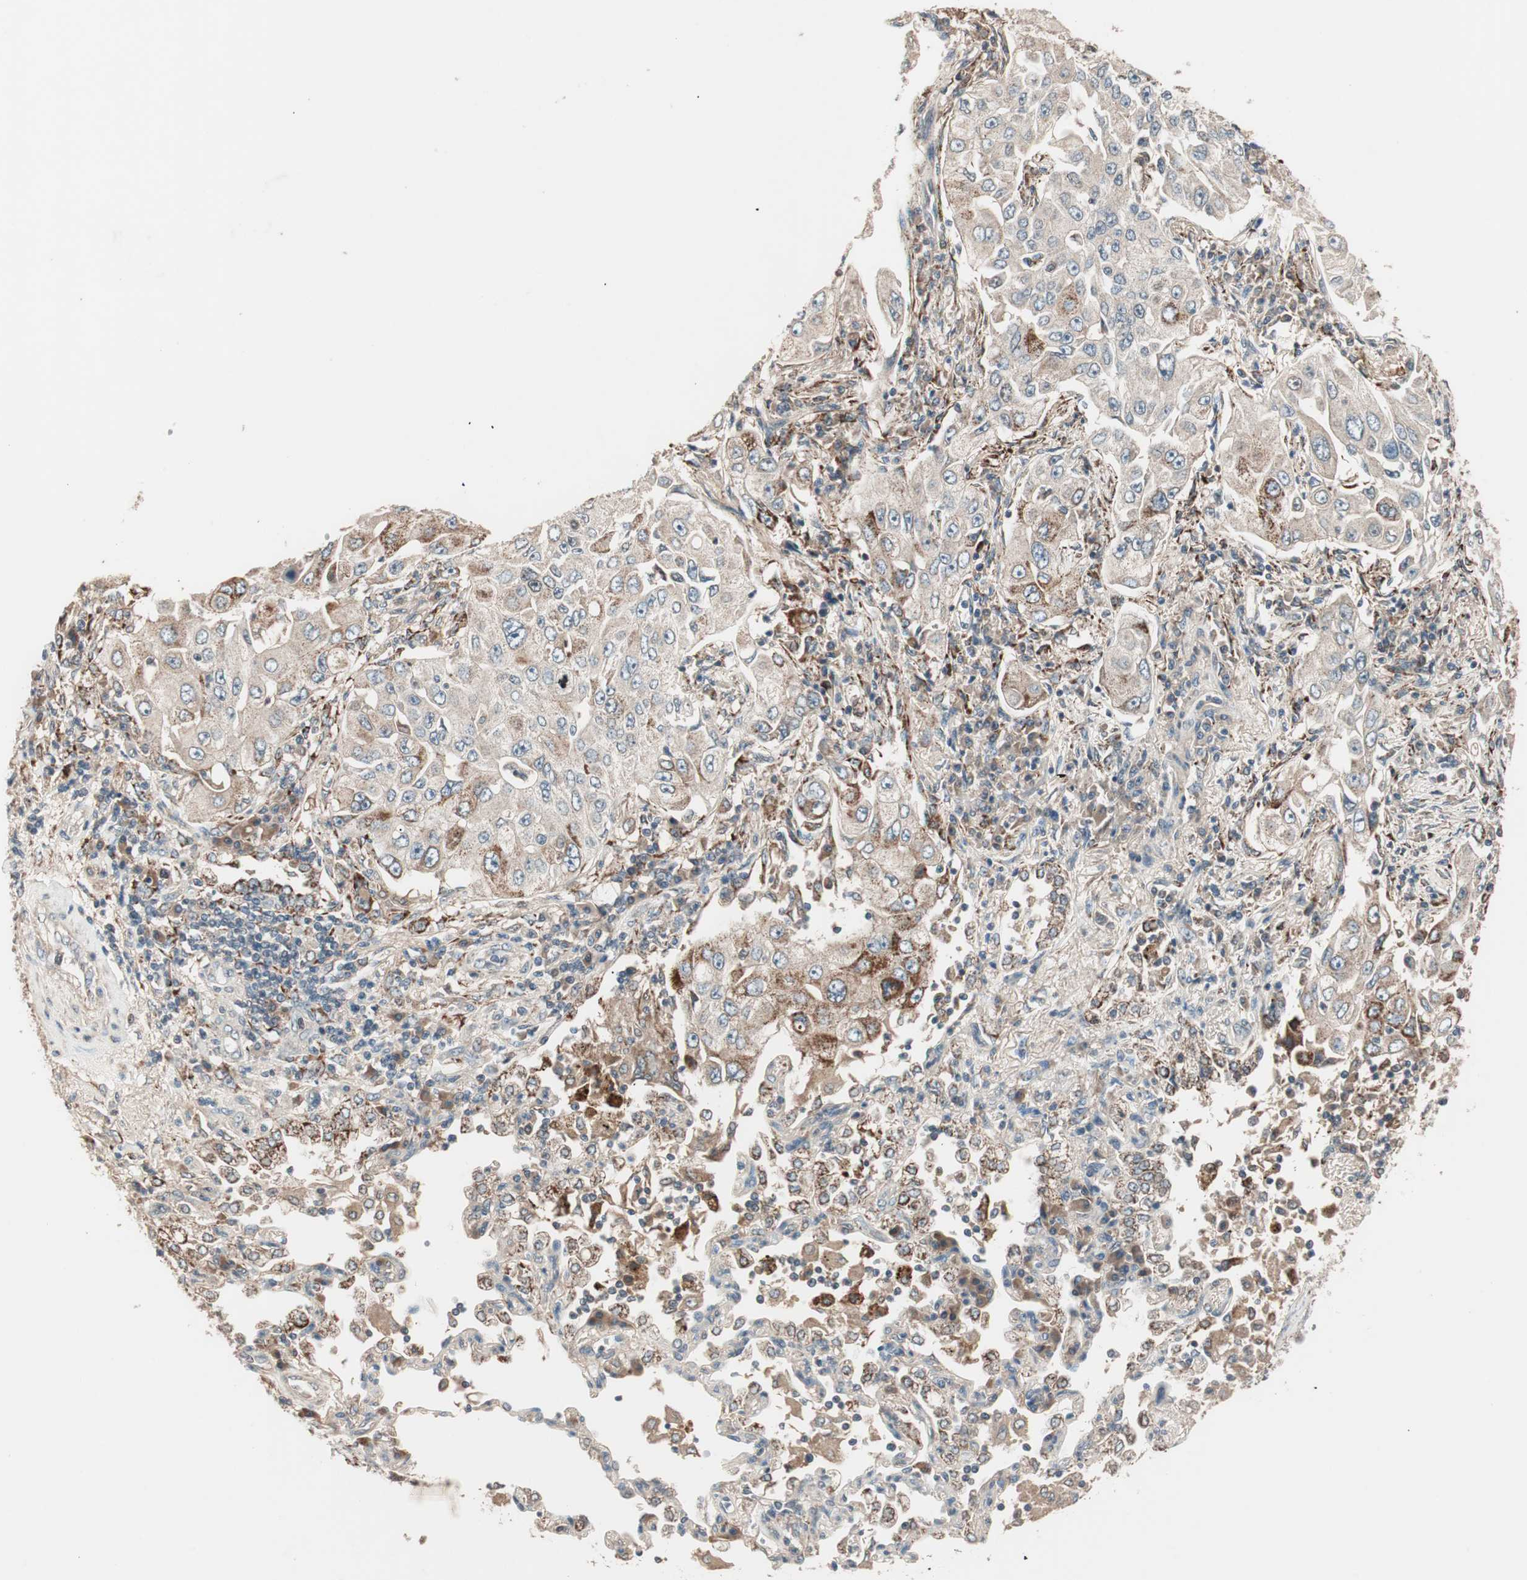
{"staining": {"intensity": "weak", "quantity": ">75%", "location": "cytoplasmic/membranous"}, "tissue": "lung cancer", "cell_type": "Tumor cells", "image_type": "cancer", "snomed": [{"axis": "morphology", "description": "Adenocarcinoma, NOS"}, {"axis": "topography", "description": "Lung"}], "caption": "An image showing weak cytoplasmic/membranous expression in approximately >75% of tumor cells in adenocarcinoma (lung), as visualized by brown immunohistochemical staining.", "gene": "NFRKB", "patient": {"sex": "male", "age": 84}}